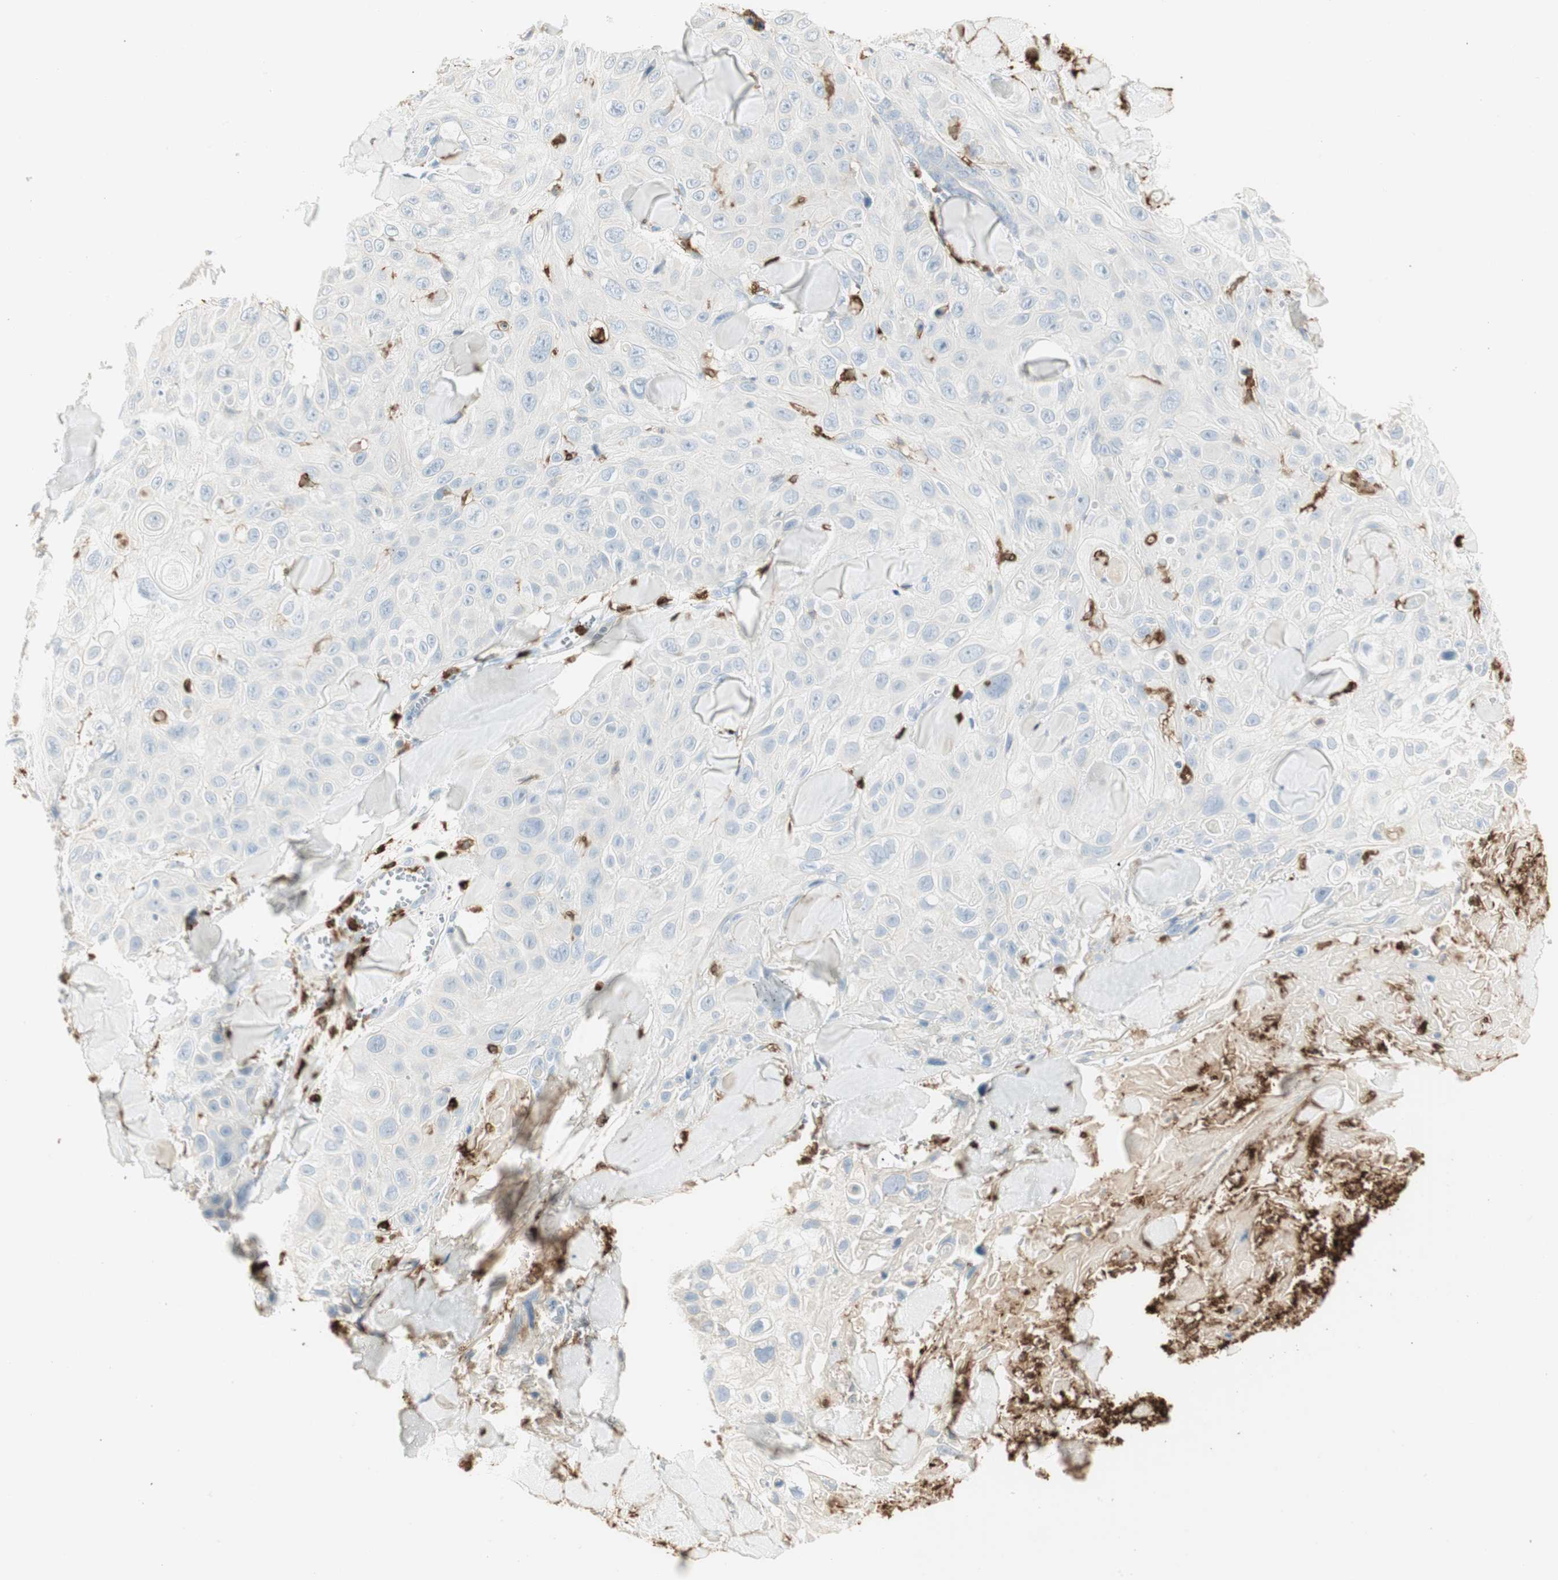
{"staining": {"intensity": "negative", "quantity": "none", "location": "none"}, "tissue": "skin cancer", "cell_type": "Tumor cells", "image_type": "cancer", "snomed": [{"axis": "morphology", "description": "Squamous cell carcinoma, NOS"}, {"axis": "topography", "description": "Skin"}], "caption": "IHC photomicrograph of neoplastic tissue: human skin cancer (squamous cell carcinoma) stained with DAB reveals no significant protein positivity in tumor cells.", "gene": "ITGB2", "patient": {"sex": "male", "age": 86}}